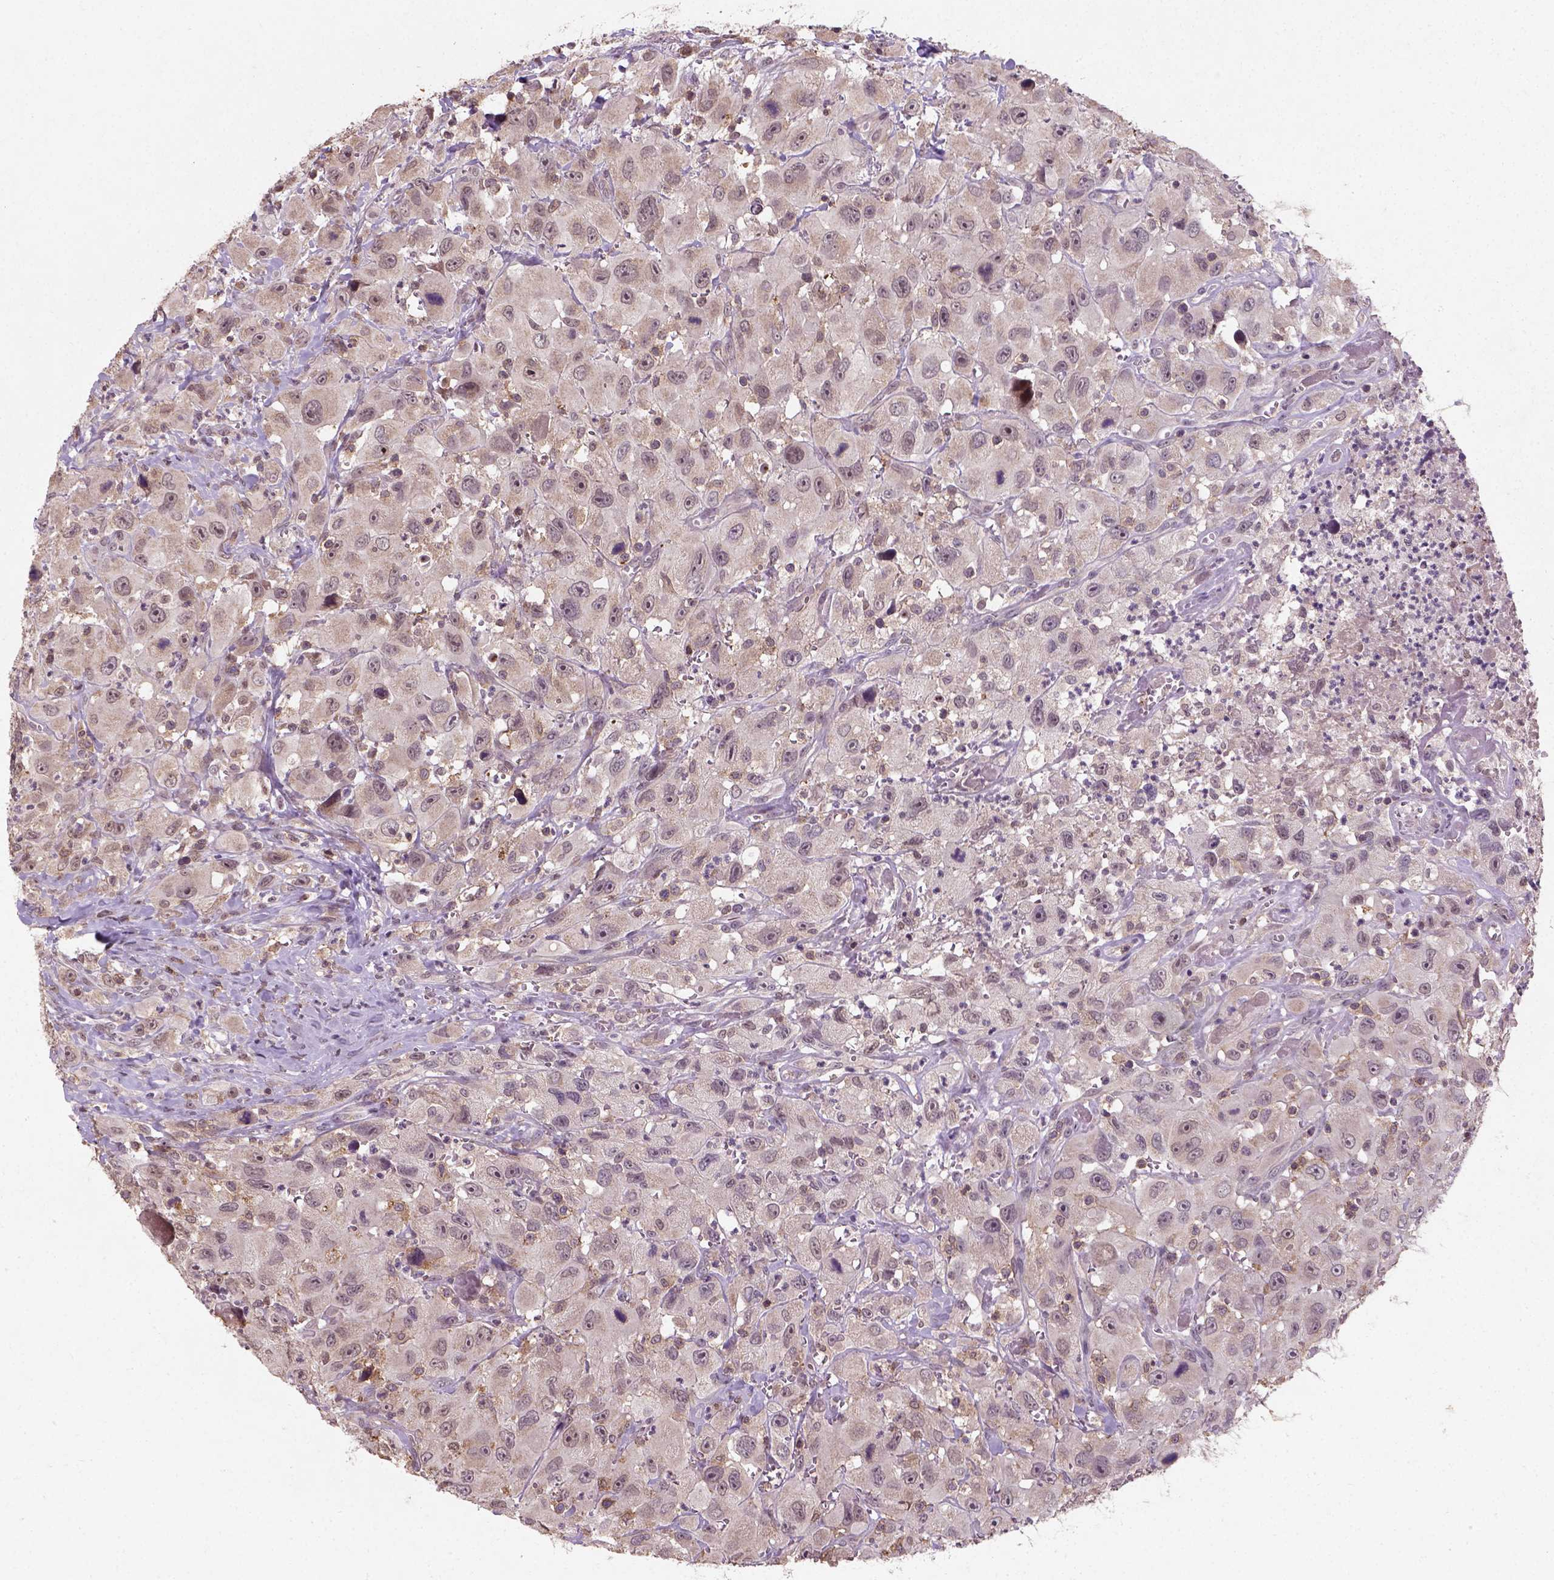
{"staining": {"intensity": "weak", "quantity": ">75%", "location": "cytoplasmic/membranous"}, "tissue": "head and neck cancer", "cell_type": "Tumor cells", "image_type": "cancer", "snomed": [{"axis": "morphology", "description": "Squamous cell carcinoma, NOS"}, {"axis": "morphology", "description": "Squamous cell carcinoma, metastatic, NOS"}, {"axis": "topography", "description": "Oral tissue"}, {"axis": "topography", "description": "Head-Neck"}], "caption": "IHC micrograph of neoplastic tissue: human head and neck metastatic squamous cell carcinoma stained using immunohistochemistry reveals low levels of weak protein expression localized specifically in the cytoplasmic/membranous of tumor cells, appearing as a cytoplasmic/membranous brown color.", "gene": "CAMKK1", "patient": {"sex": "female", "age": 85}}